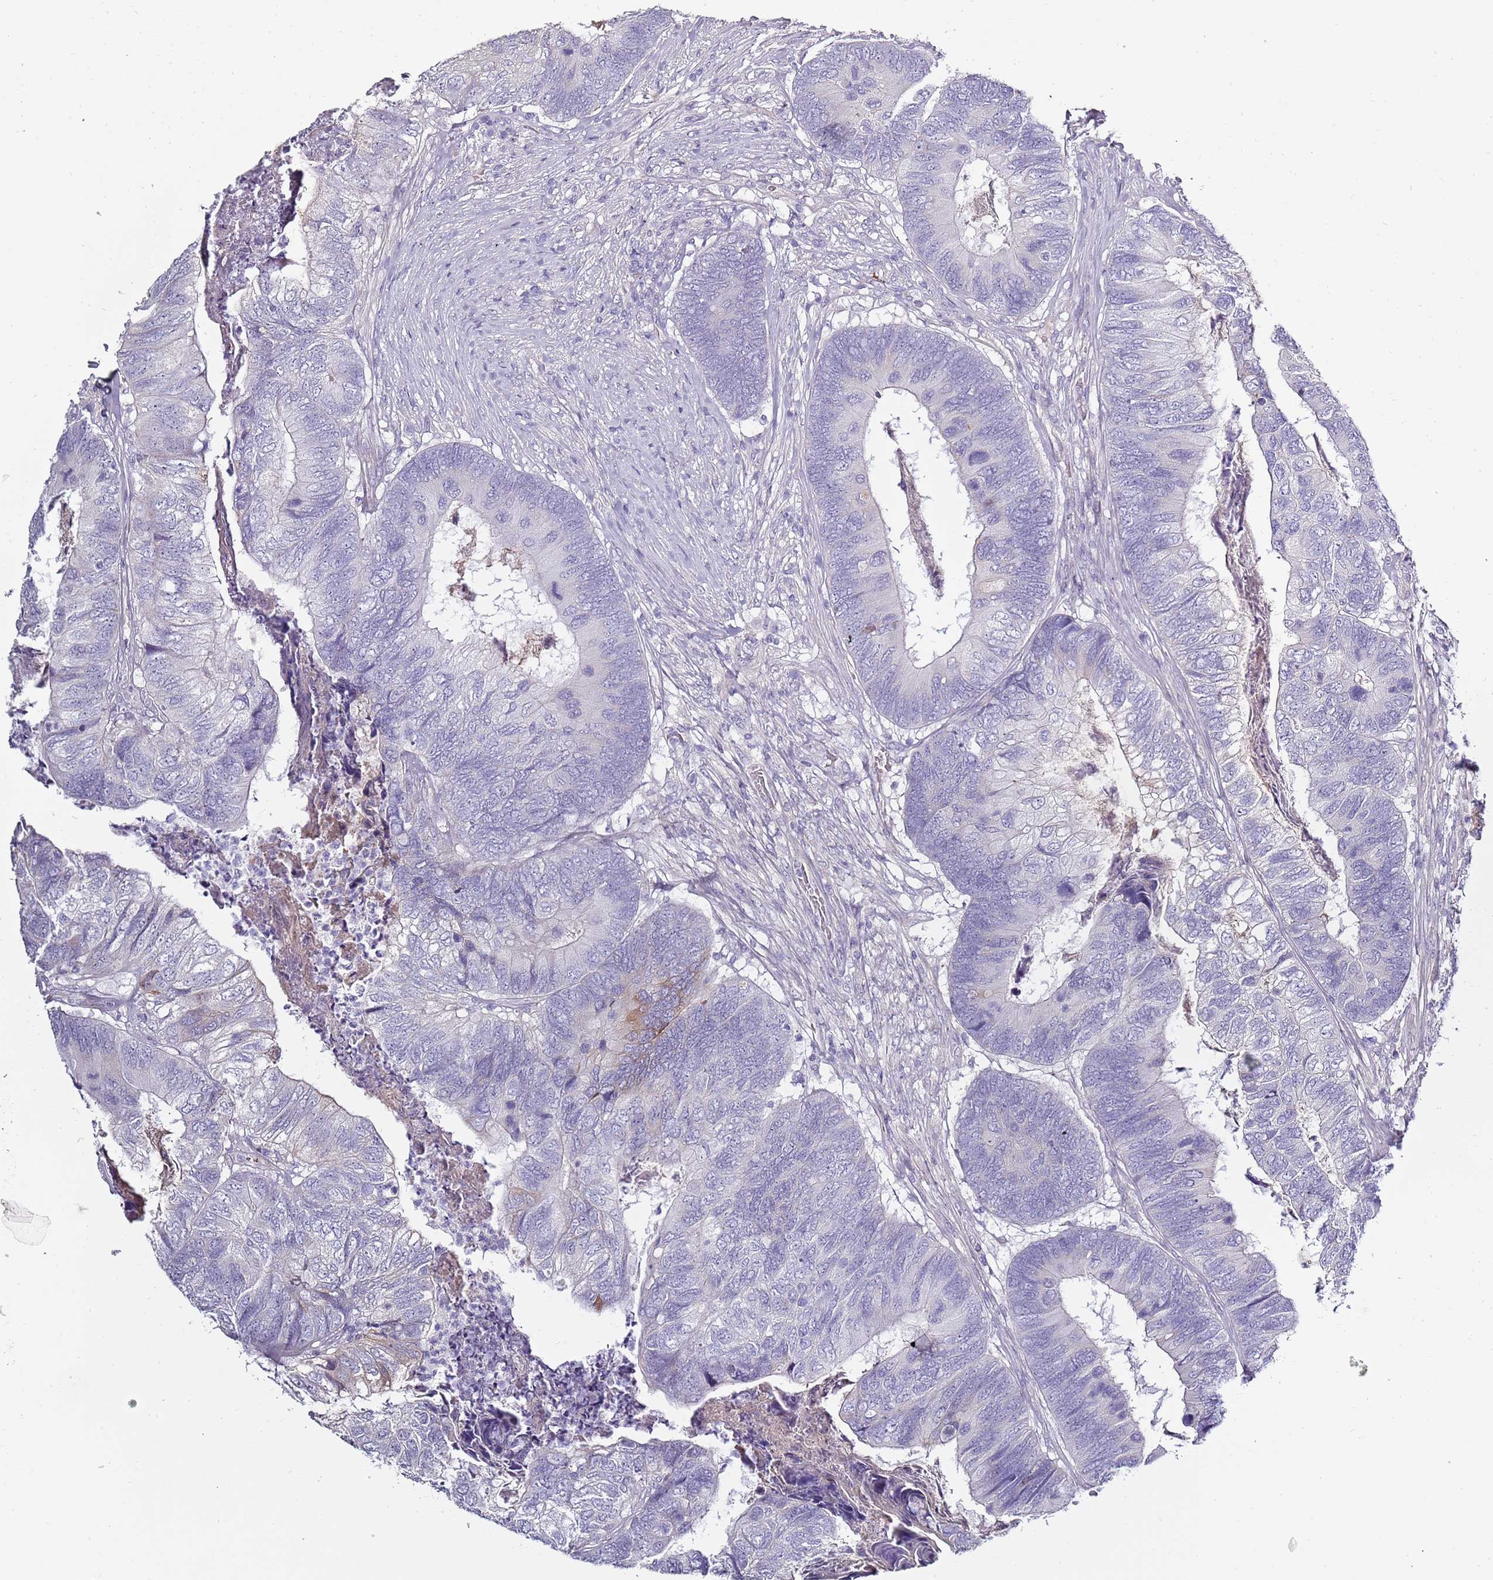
{"staining": {"intensity": "negative", "quantity": "none", "location": "none"}, "tissue": "colorectal cancer", "cell_type": "Tumor cells", "image_type": "cancer", "snomed": [{"axis": "morphology", "description": "Adenocarcinoma, NOS"}, {"axis": "topography", "description": "Colon"}], "caption": "The immunohistochemistry (IHC) image has no significant expression in tumor cells of colorectal cancer tissue.", "gene": "TNFRSF6B", "patient": {"sex": "female", "age": 67}}